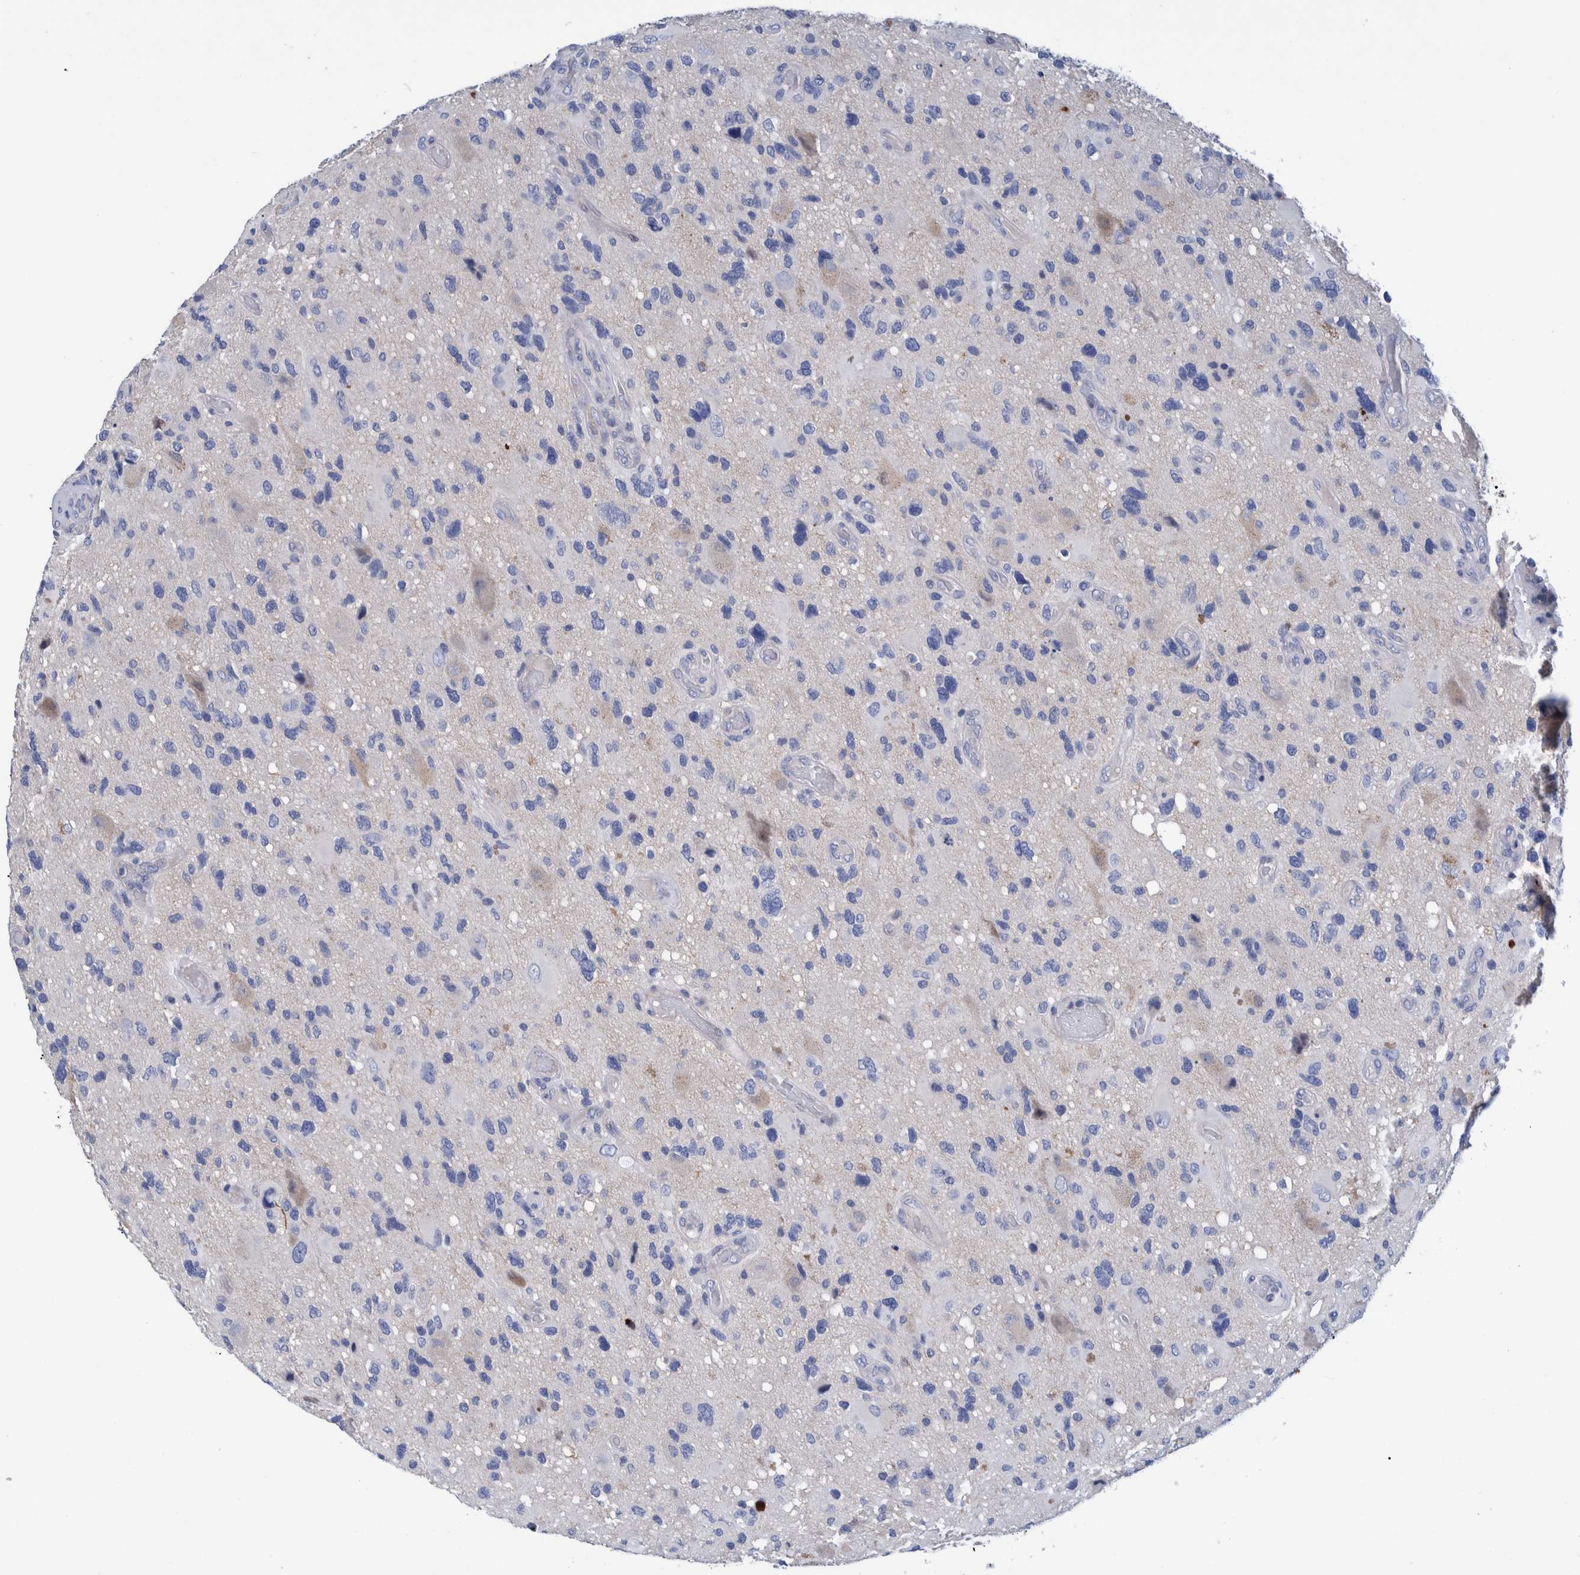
{"staining": {"intensity": "negative", "quantity": "none", "location": "none"}, "tissue": "glioma", "cell_type": "Tumor cells", "image_type": "cancer", "snomed": [{"axis": "morphology", "description": "Glioma, malignant, High grade"}, {"axis": "topography", "description": "Brain"}], "caption": "Malignant high-grade glioma was stained to show a protein in brown. There is no significant staining in tumor cells.", "gene": "MKS1", "patient": {"sex": "male", "age": 33}}